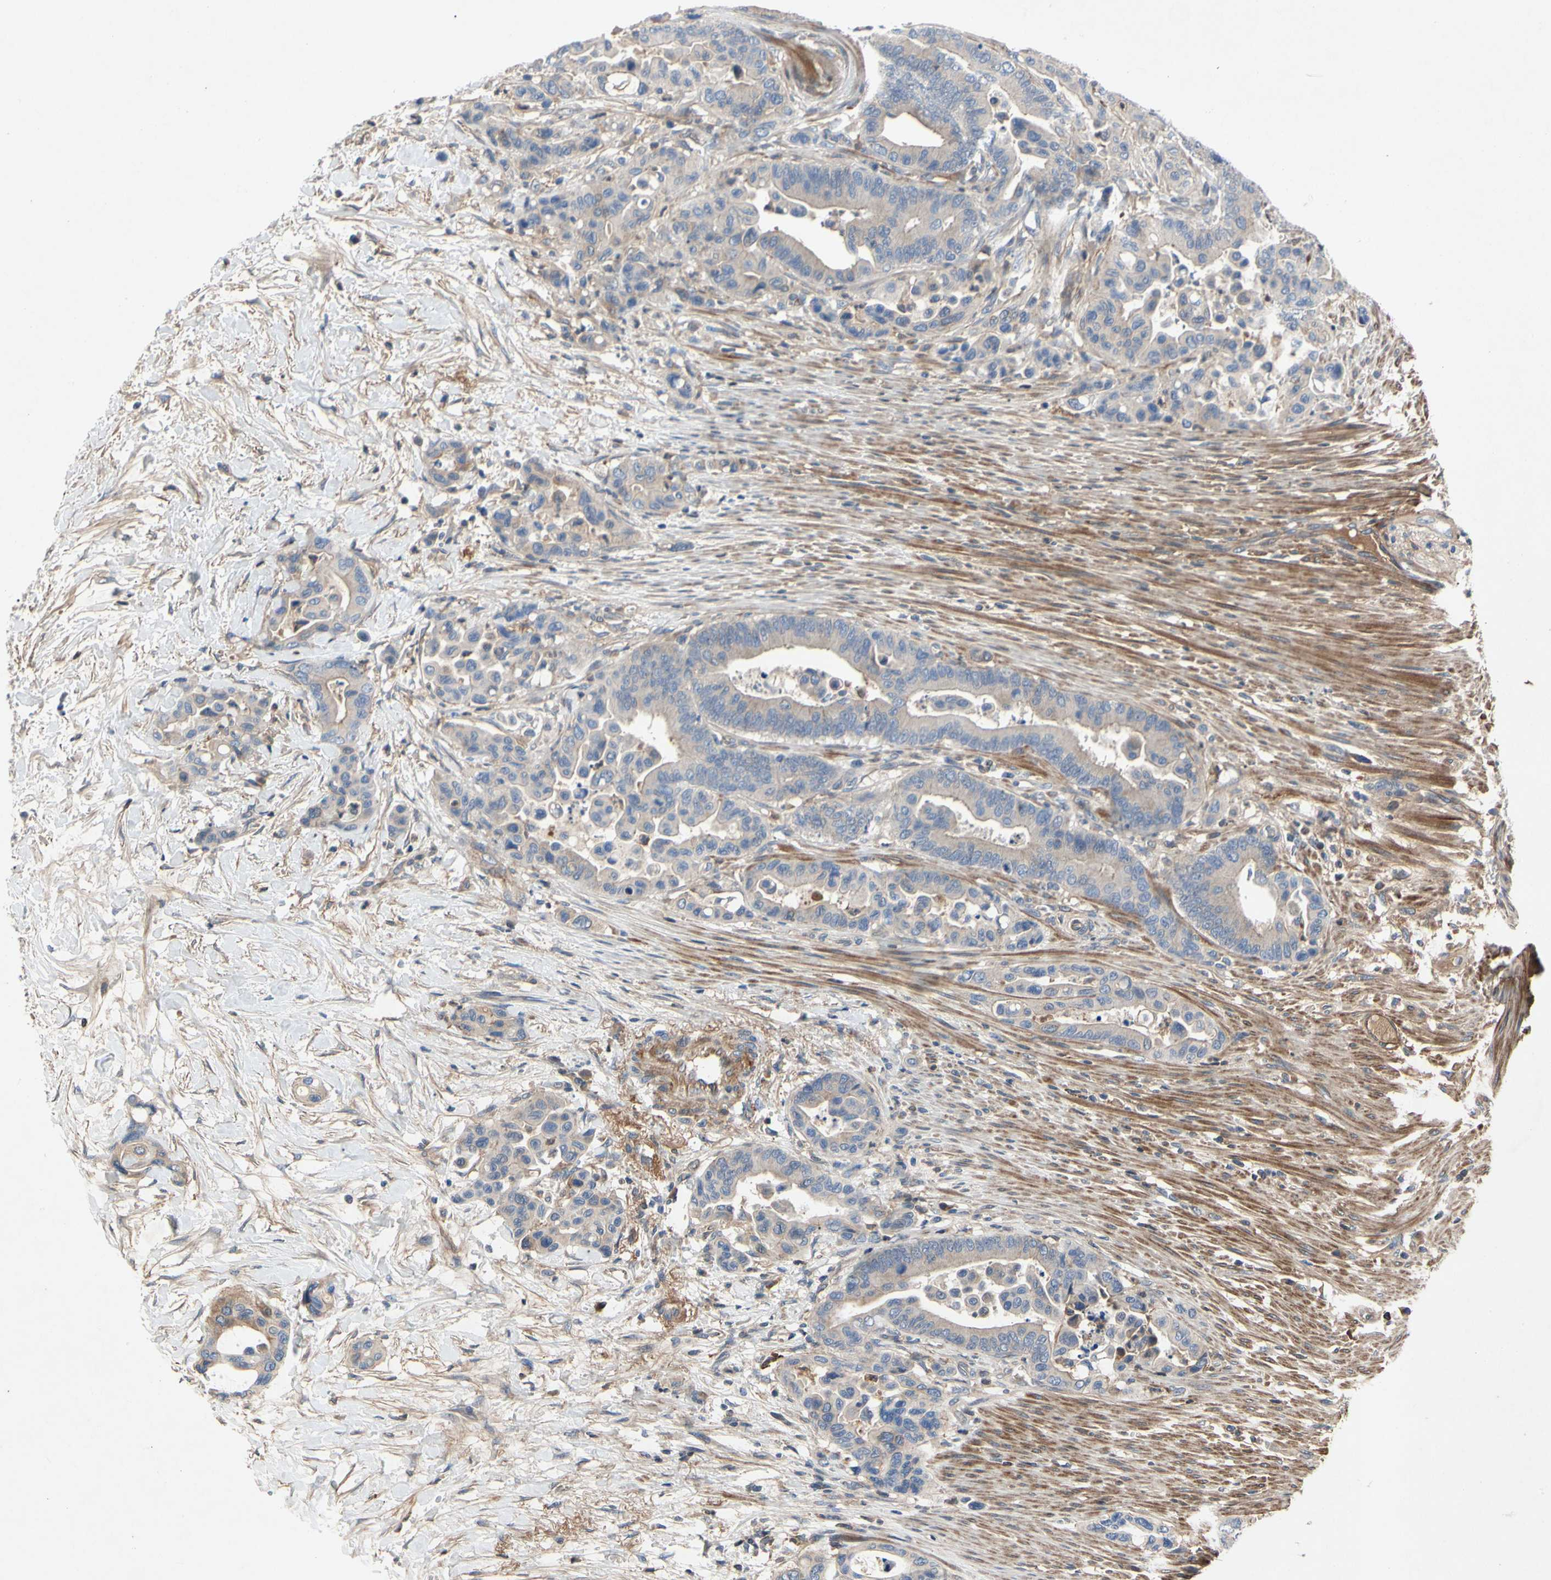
{"staining": {"intensity": "moderate", "quantity": "<25%", "location": "cytoplasmic/membranous"}, "tissue": "colorectal cancer", "cell_type": "Tumor cells", "image_type": "cancer", "snomed": [{"axis": "morphology", "description": "Normal tissue, NOS"}, {"axis": "morphology", "description": "Adenocarcinoma, NOS"}, {"axis": "topography", "description": "Colon"}], "caption": "An image of human colorectal cancer stained for a protein reveals moderate cytoplasmic/membranous brown staining in tumor cells. (Stains: DAB in brown, nuclei in blue, Microscopy: brightfield microscopy at high magnification).", "gene": "CRTAC1", "patient": {"sex": "male", "age": 82}}